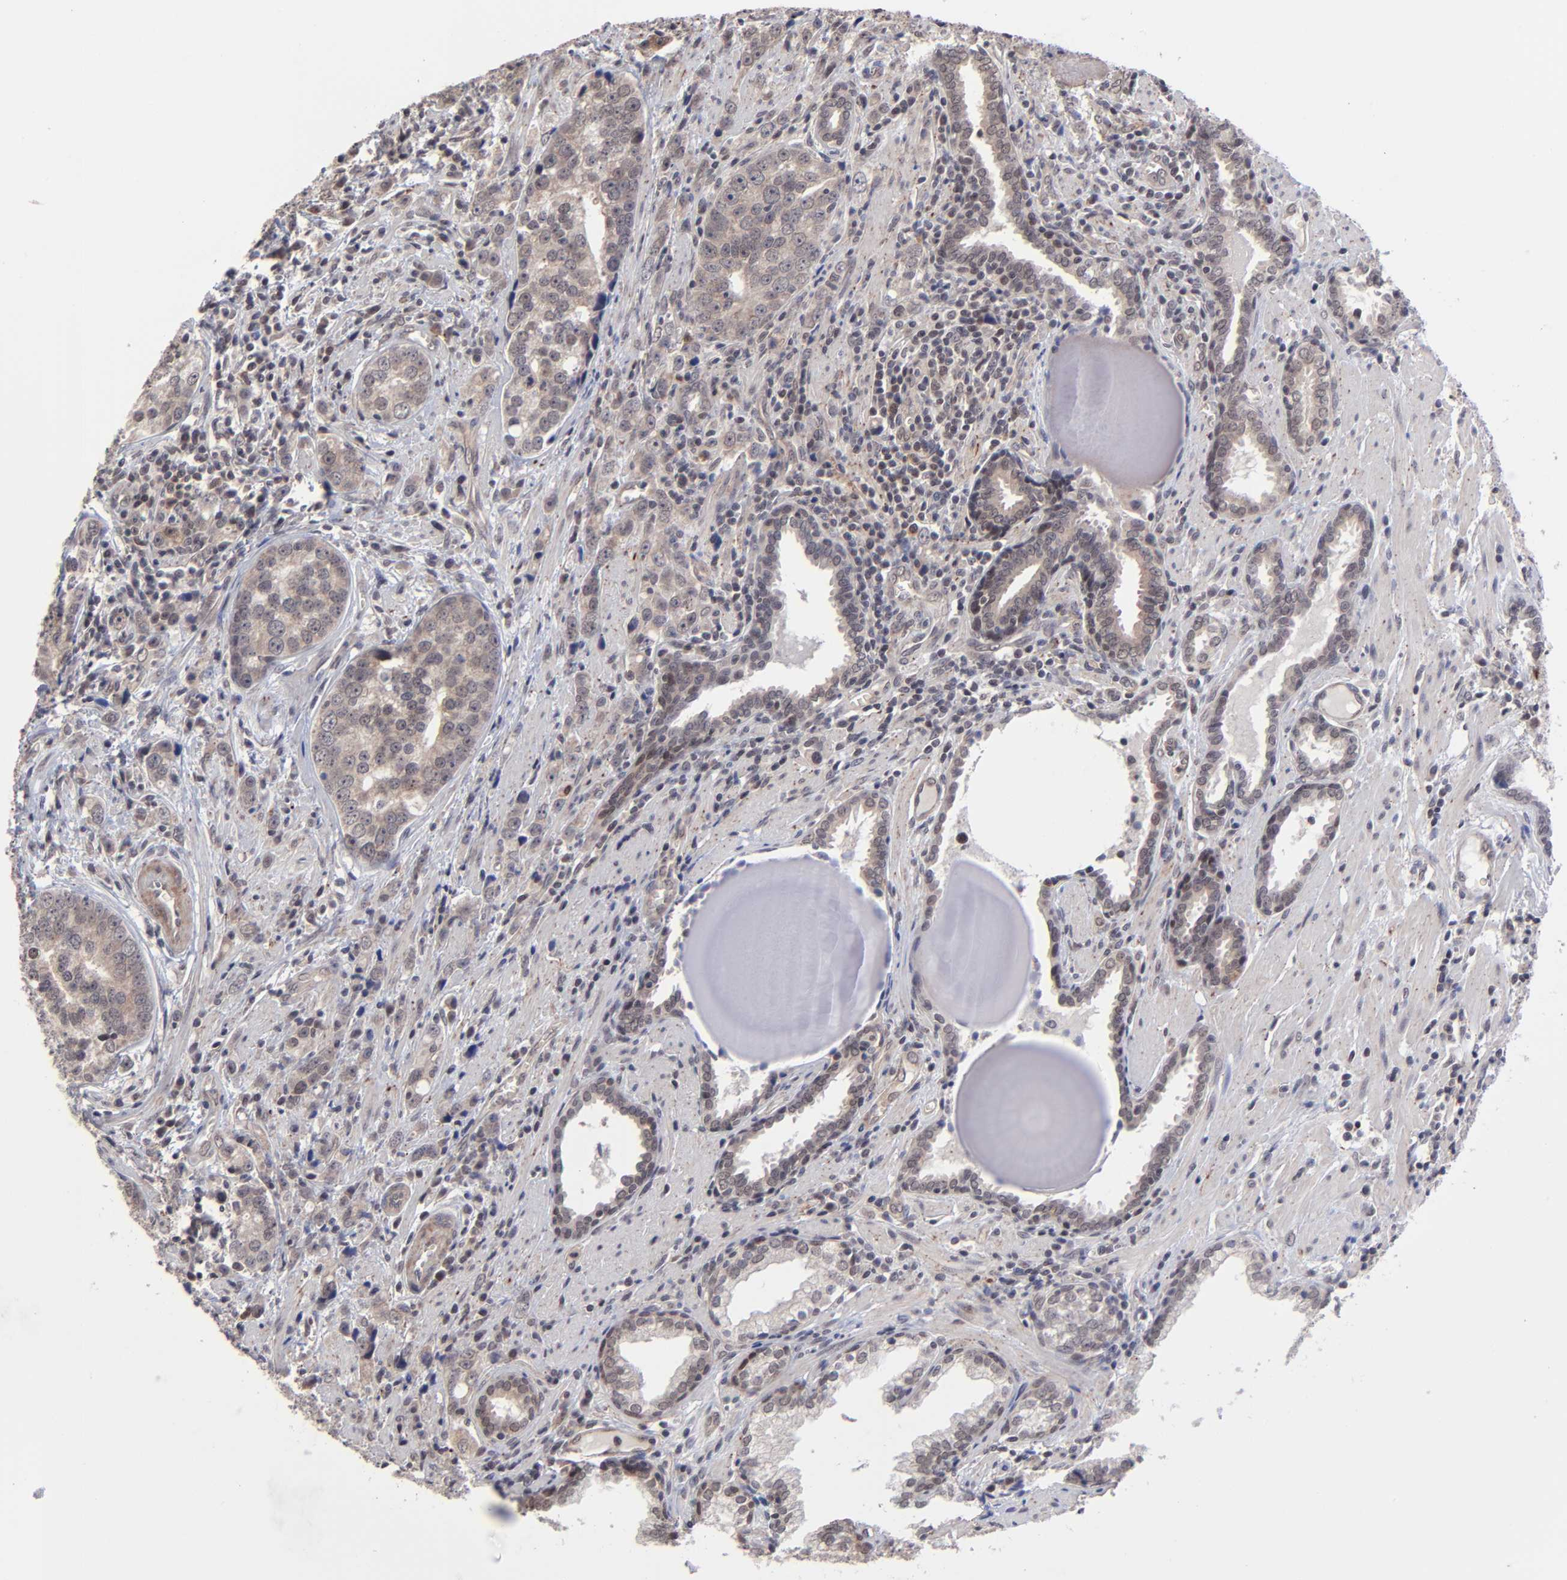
{"staining": {"intensity": "weak", "quantity": "25%-75%", "location": "cytoplasmic/membranous"}, "tissue": "prostate cancer", "cell_type": "Tumor cells", "image_type": "cancer", "snomed": [{"axis": "morphology", "description": "Adenocarcinoma, High grade"}, {"axis": "topography", "description": "Prostate"}], "caption": "Immunohistochemical staining of human high-grade adenocarcinoma (prostate) displays weak cytoplasmic/membranous protein positivity in about 25%-75% of tumor cells. (IHC, brightfield microscopy, high magnification).", "gene": "ZNF419", "patient": {"sex": "male", "age": 71}}